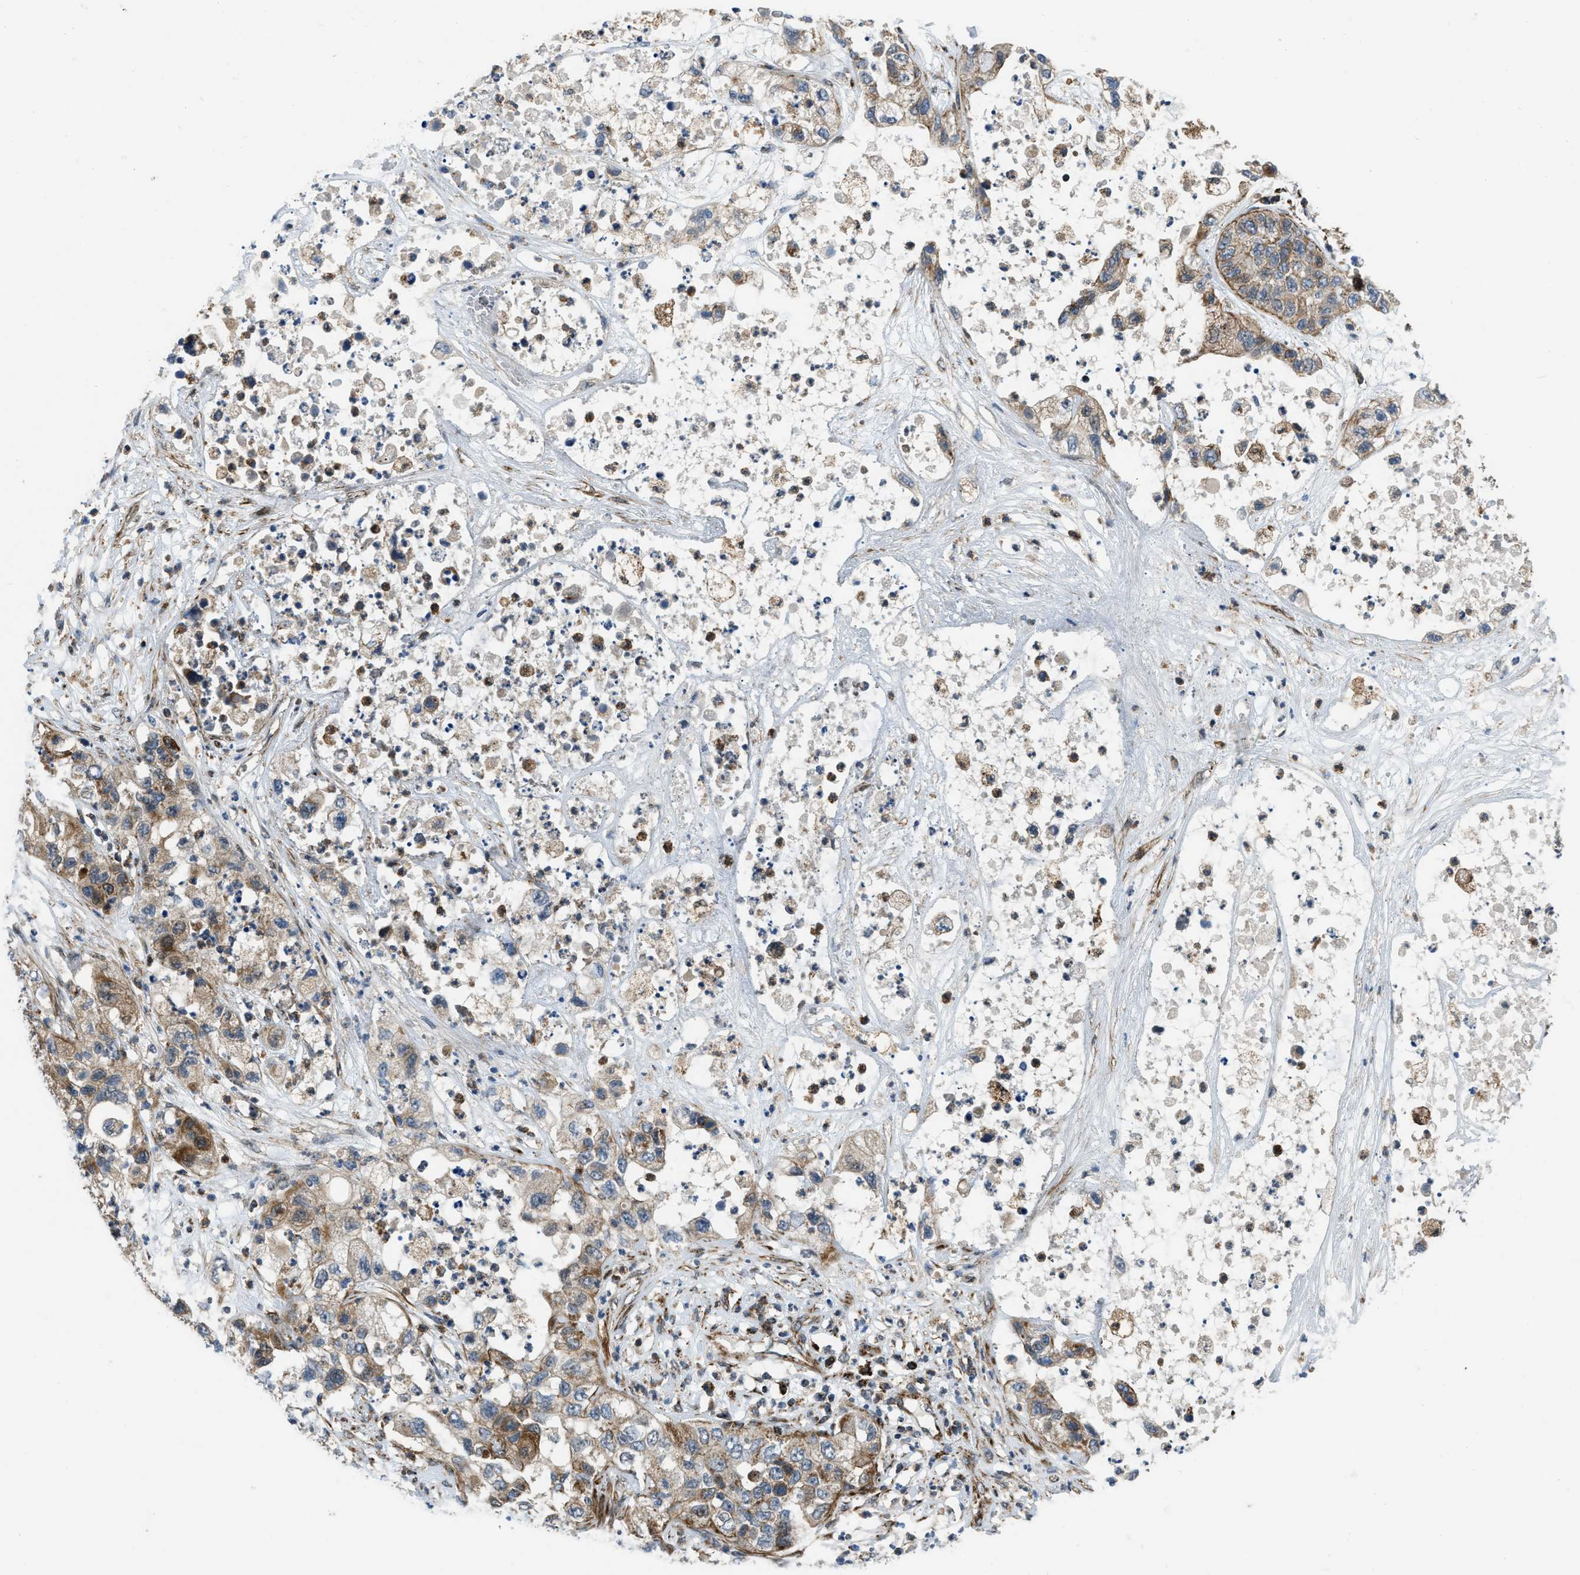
{"staining": {"intensity": "moderate", "quantity": ">75%", "location": "cytoplasmic/membranous"}, "tissue": "pancreatic cancer", "cell_type": "Tumor cells", "image_type": "cancer", "snomed": [{"axis": "morphology", "description": "Adenocarcinoma, NOS"}, {"axis": "topography", "description": "Pancreas"}], "caption": "Protein expression analysis of pancreatic cancer (adenocarcinoma) demonstrates moderate cytoplasmic/membranous staining in approximately >75% of tumor cells.", "gene": "GSDME", "patient": {"sex": "female", "age": 78}}